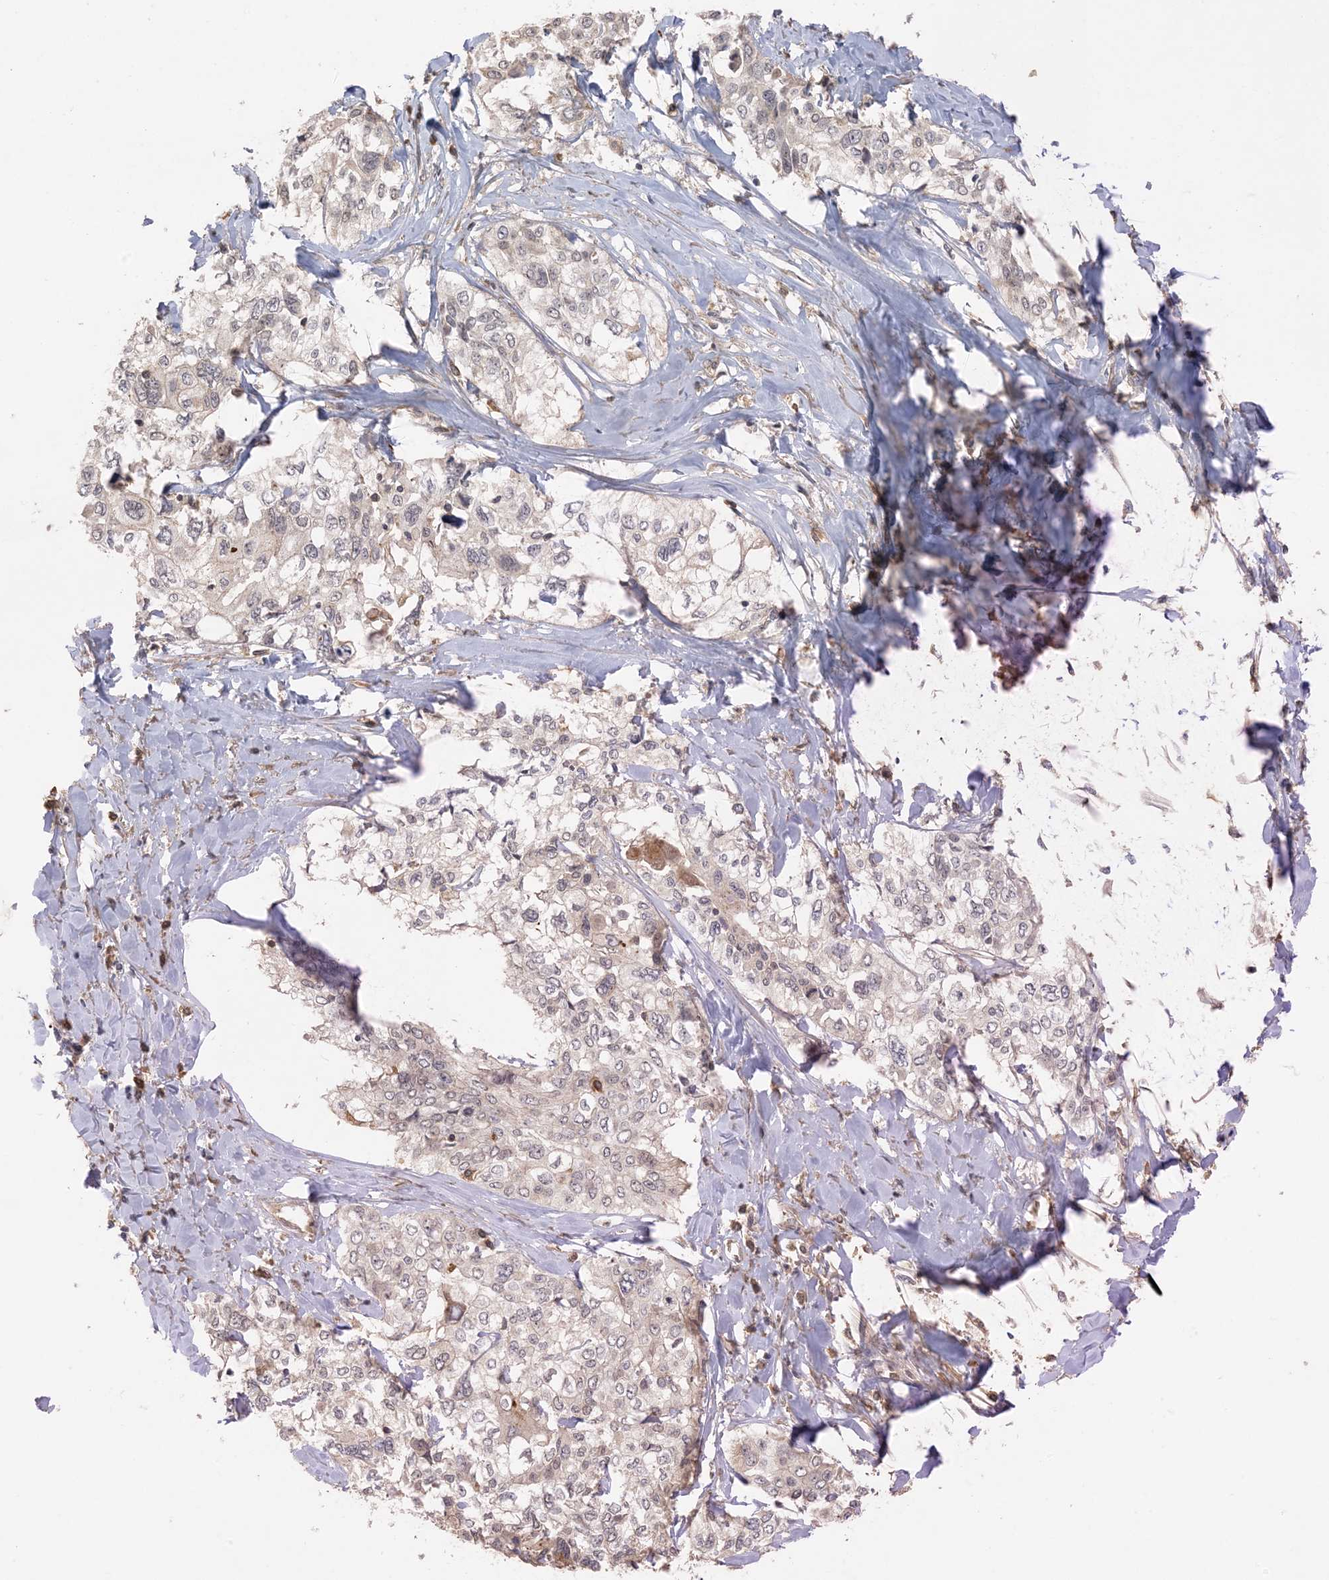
{"staining": {"intensity": "negative", "quantity": "none", "location": "none"}, "tissue": "cervical cancer", "cell_type": "Tumor cells", "image_type": "cancer", "snomed": [{"axis": "morphology", "description": "Squamous cell carcinoma, NOS"}, {"axis": "topography", "description": "Cervix"}], "caption": "Immunohistochemistry photomicrograph of human cervical cancer (squamous cell carcinoma) stained for a protein (brown), which demonstrates no positivity in tumor cells.", "gene": "OBI1", "patient": {"sex": "female", "age": 31}}